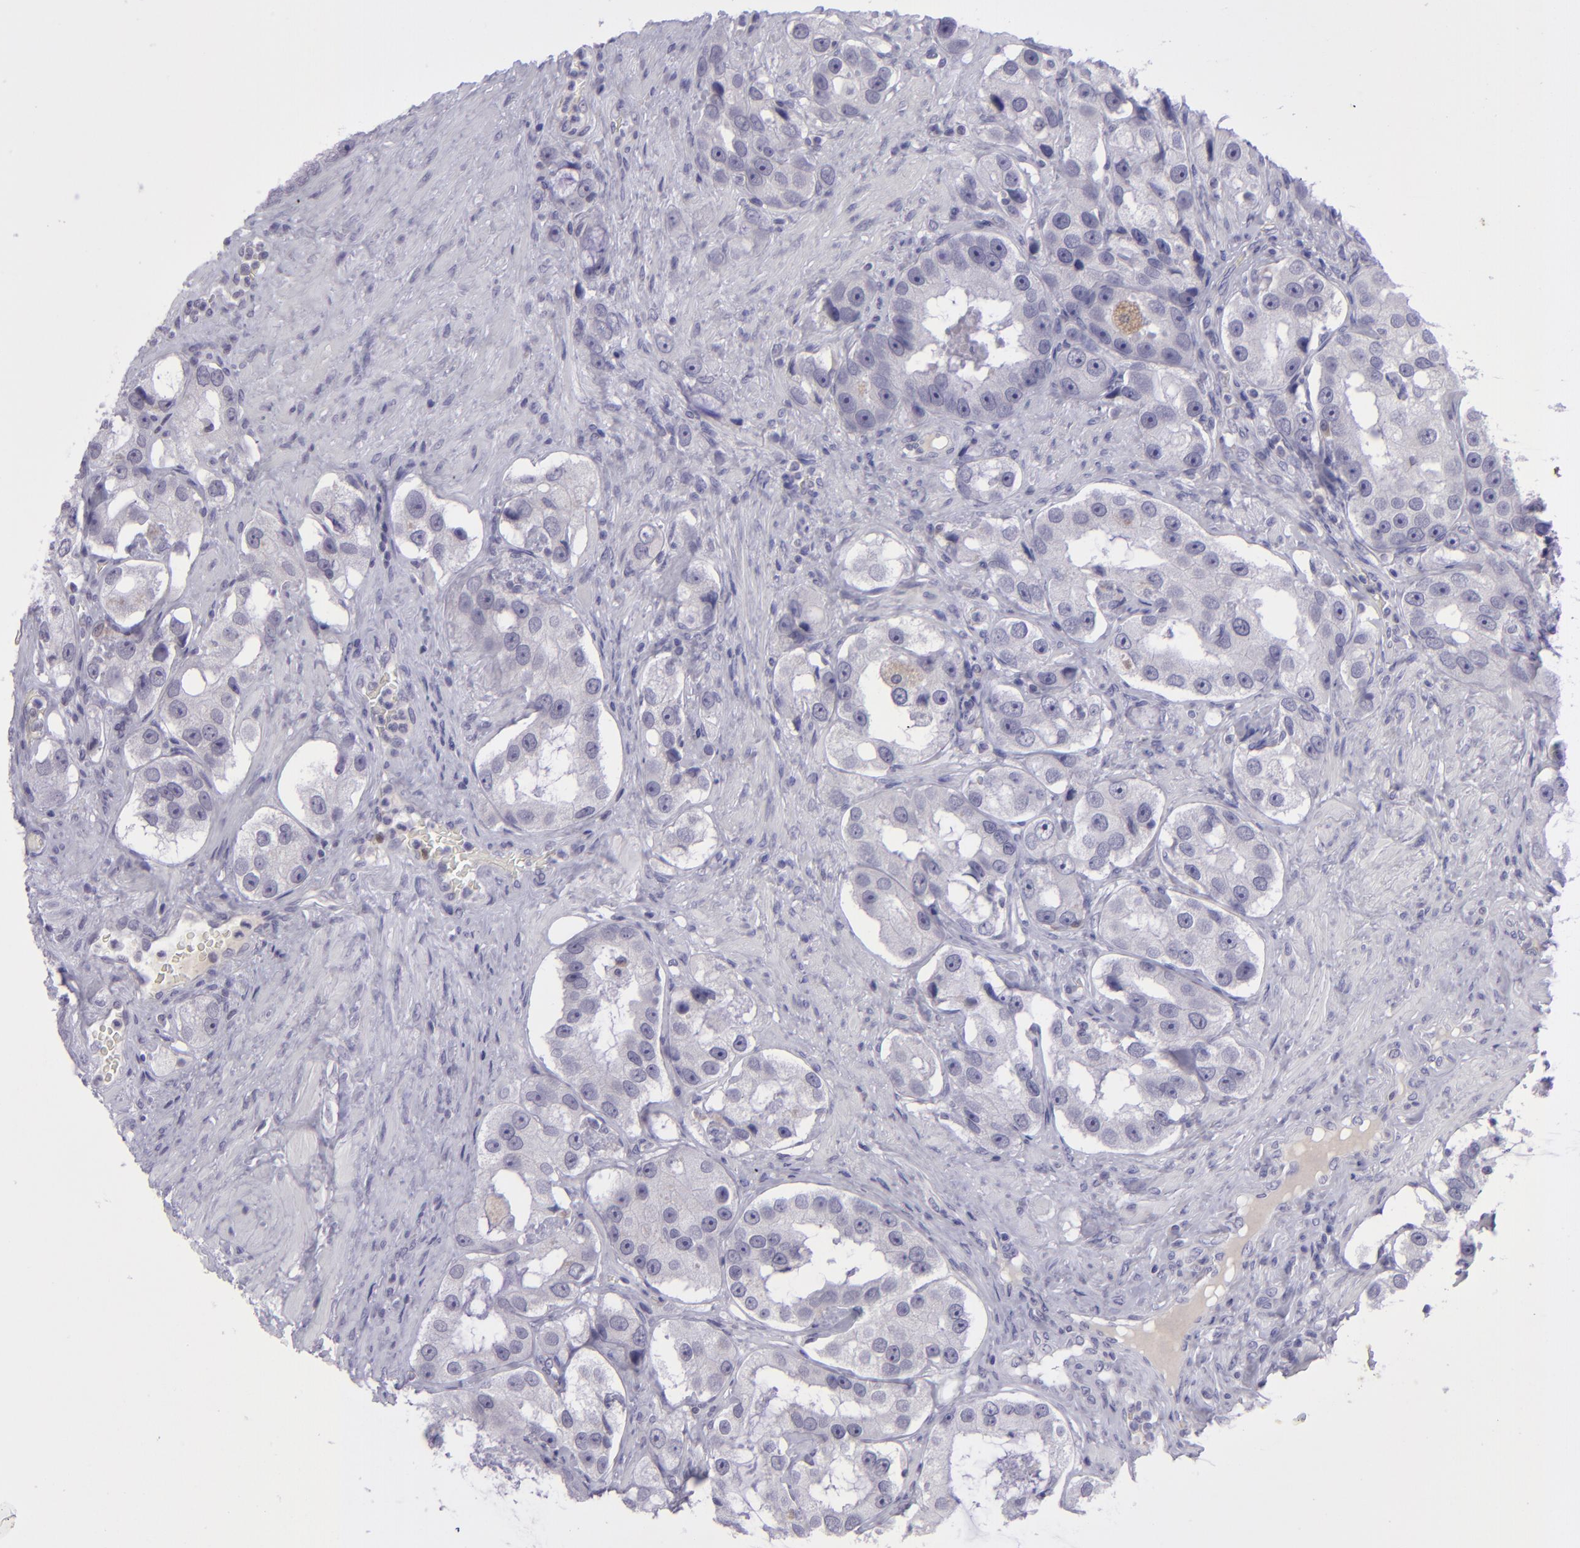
{"staining": {"intensity": "negative", "quantity": "none", "location": "none"}, "tissue": "prostate cancer", "cell_type": "Tumor cells", "image_type": "cancer", "snomed": [{"axis": "morphology", "description": "Adenocarcinoma, High grade"}, {"axis": "topography", "description": "Prostate"}], "caption": "Tumor cells are negative for brown protein staining in high-grade adenocarcinoma (prostate). (DAB (3,3'-diaminobenzidine) IHC with hematoxylin counter stain).", "gene": "POU2F2", "patient": {"sex": "male", "age": 63}}